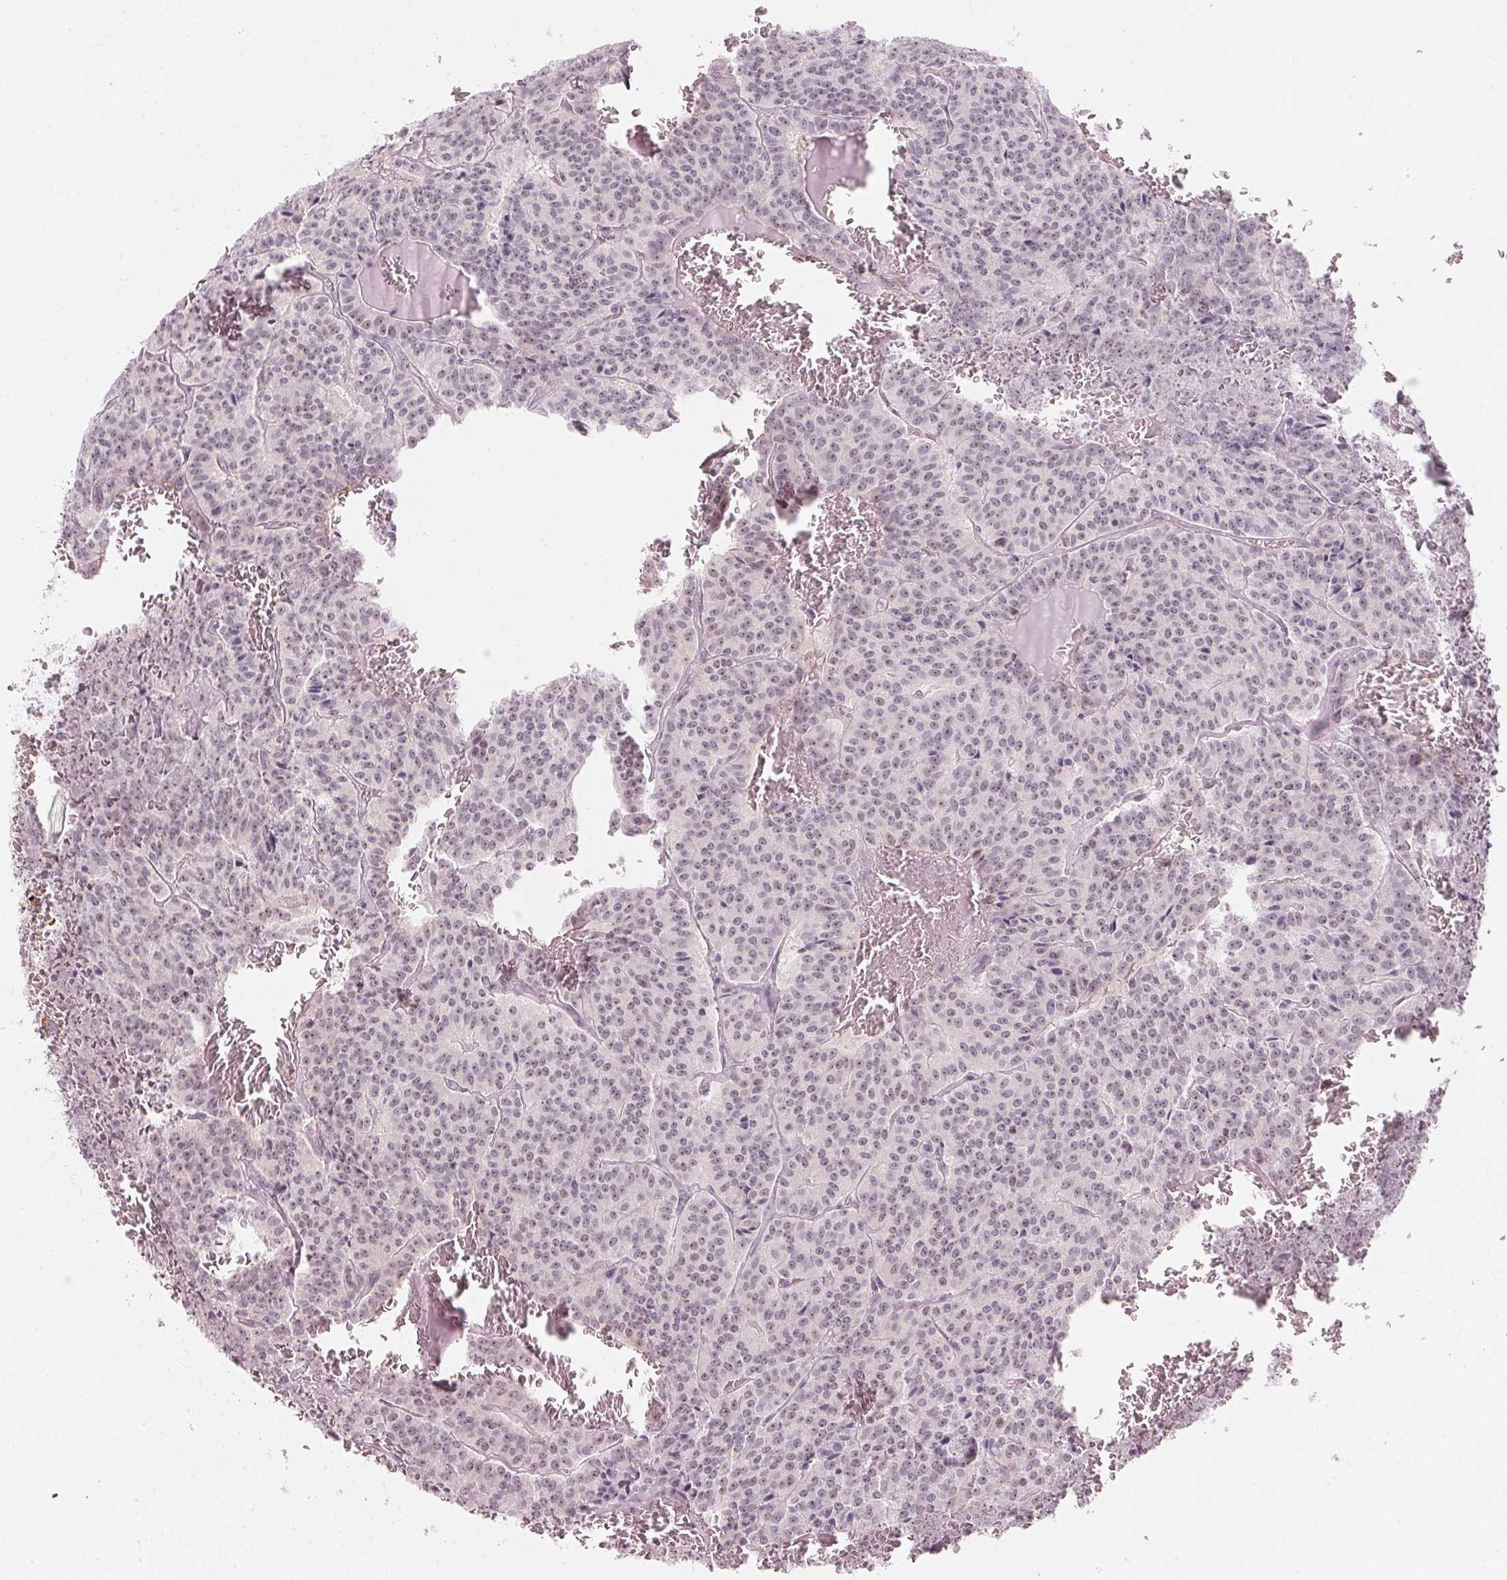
{"staining": {"intensity": "weak", "quantity": ">75%", "location": "nuclear"}, "tissue": "carcinoid", "cell_type": "Tumor cells", "image_type": "cancer", "snomed": [{"axis": "morphology", "description": "Carcinoid, malignant, NOS"}, {"axis": "topography", "description": "Lung"}], "caption": "A photomicrograph of human carcinoid (malignant) stained for a protein shows weak nuclear brown staining in tumor cells.", "gene": "DNTTIP2", "patient": {"sex": "male", "age": 70}}